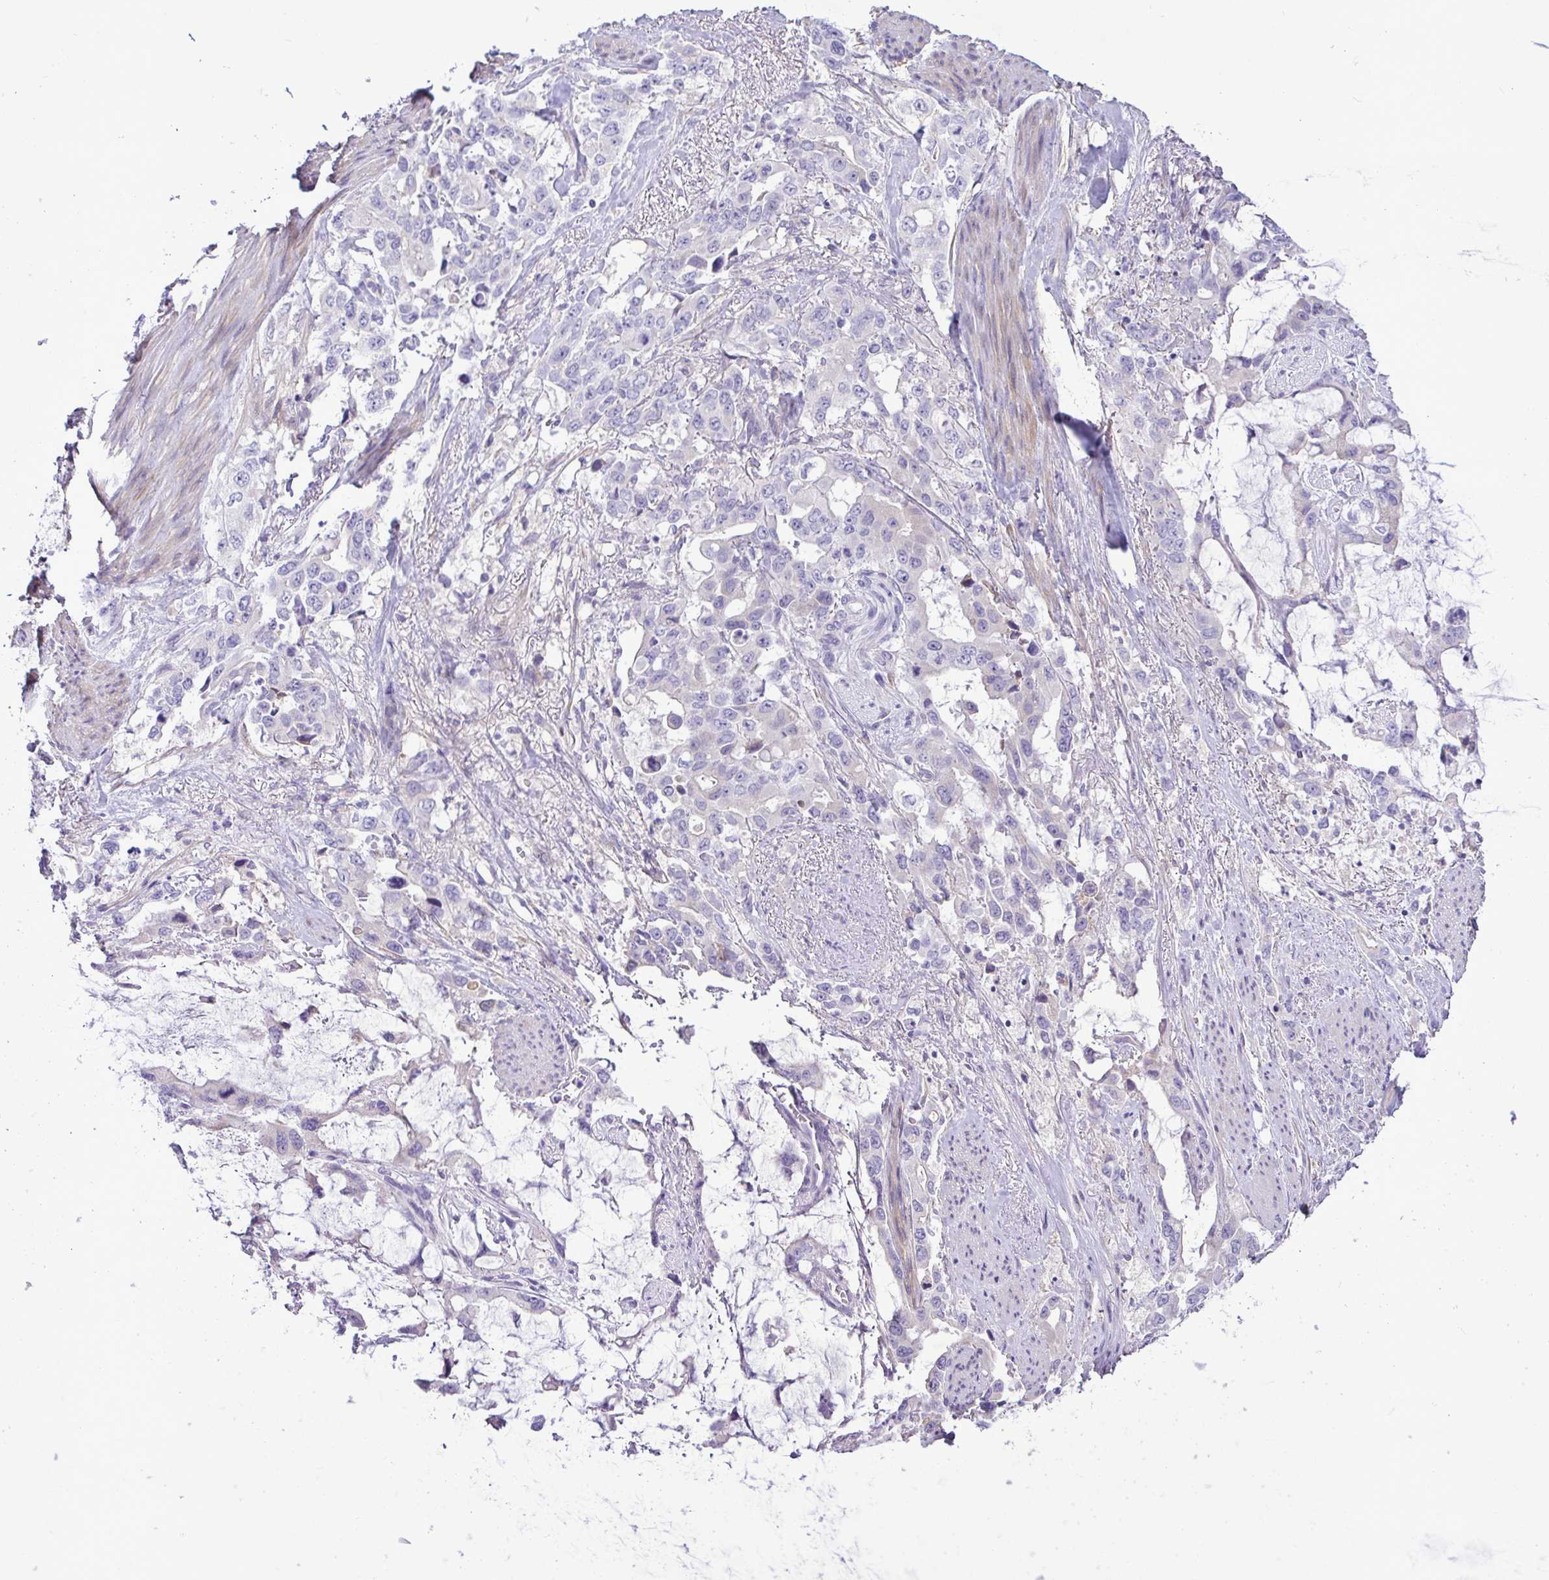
{"staining": {"intensity": "negative", "quantity": "none", "location": "none"}, "tissue": "stomach cancer", "cell_type": "Tumor cells", "image_type": "cancer", "snomed": [{"axis": "morphology", "description": "Adenocarcinoma, NOS"}, {"axis": "topography", "description": "Stomach, upper"}], "caption": "Immunohistochemistry (IHC) micrograph of neoplastic tissue: adenocarcinoma (stomach) stained with DAB (3,3'-diaminobenzidine) reveals no significant protein expression in tumor cells.", "gene": "FAM86B1", "patient": {"sex": "male", "age": 85}}